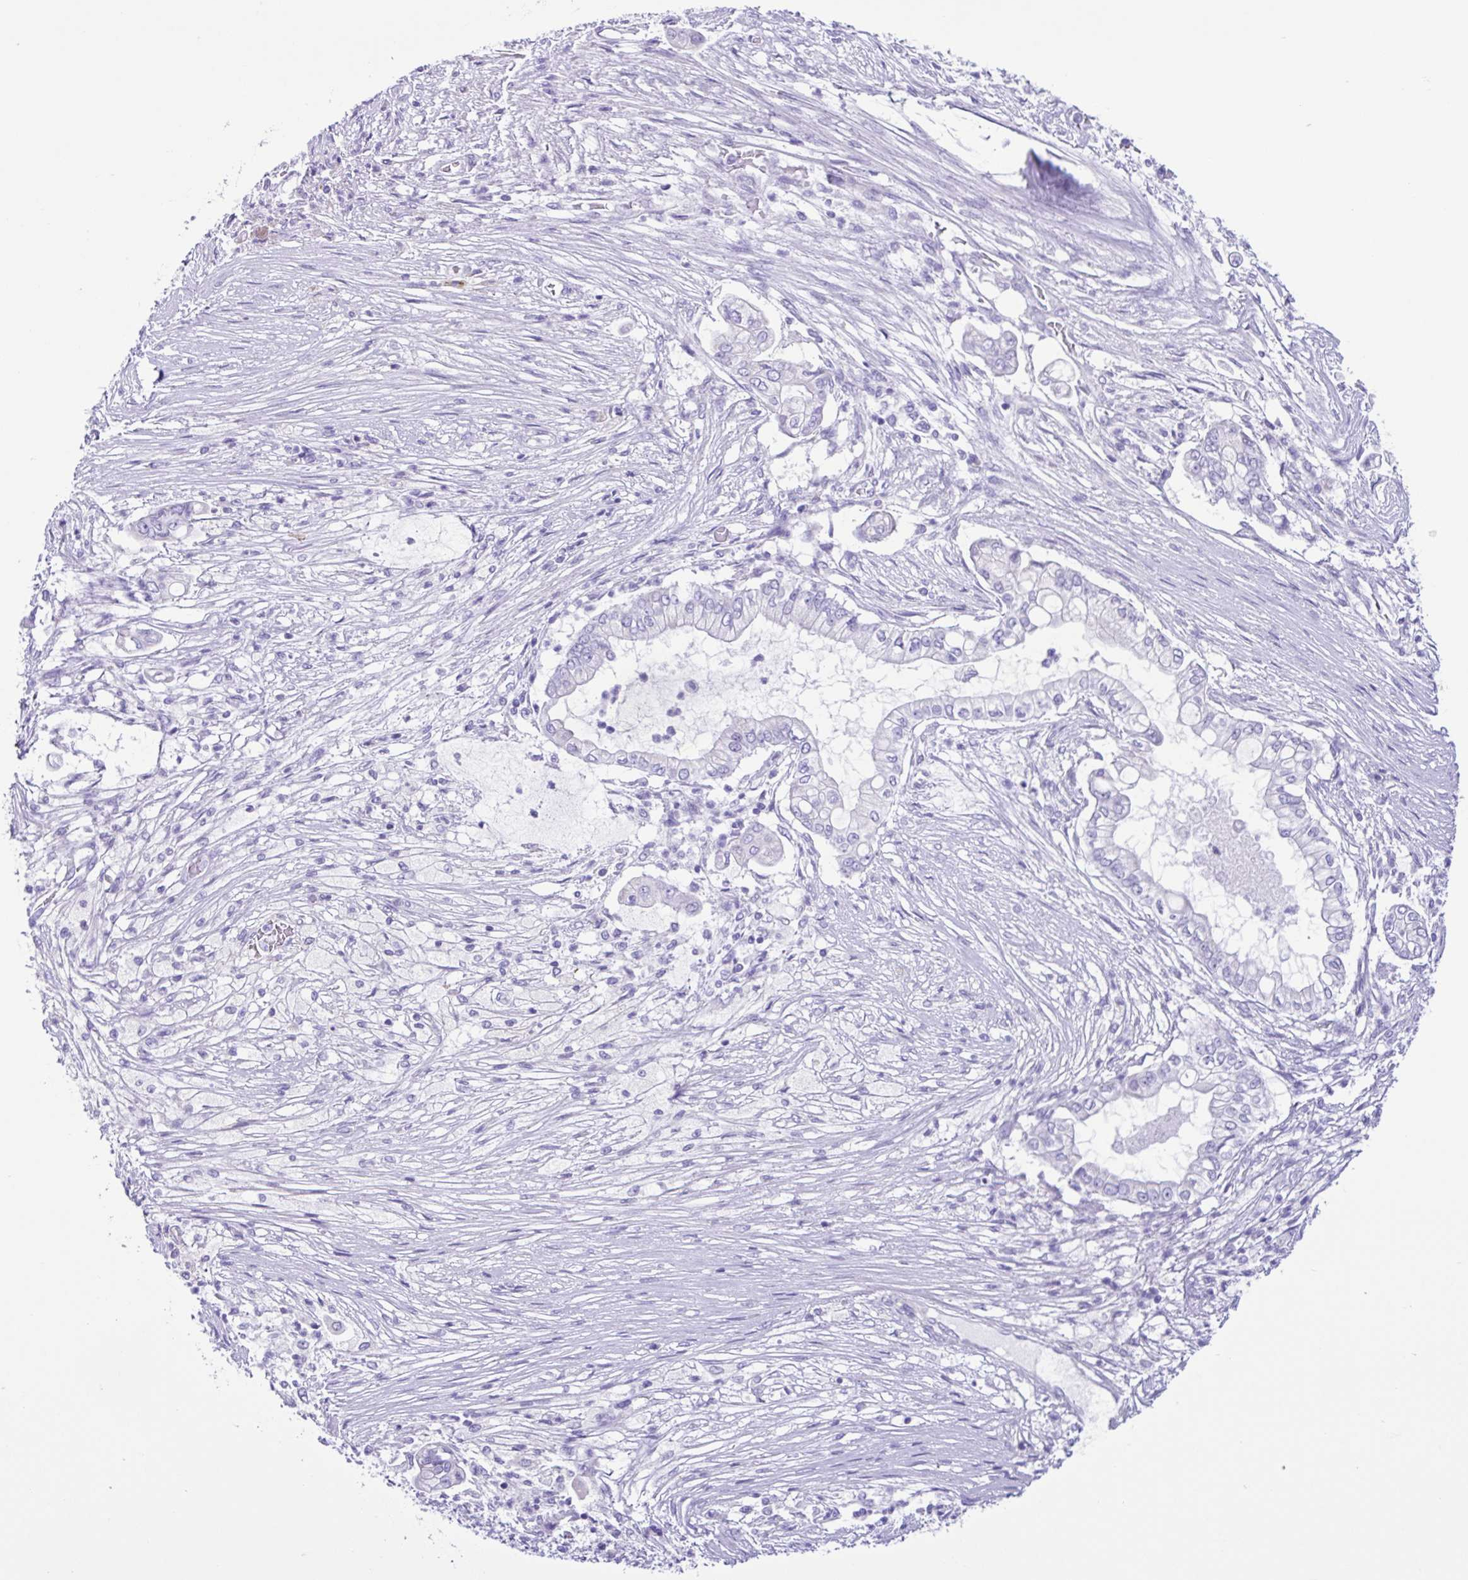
{"staining": {"intensity": "negative", "quantity": "none", "location": "none"}, "tissue": "pancreatic cancer", "cell_type": "Tumor cells", "image_type": "cancer", "snomed": [{"axis": "morphology", "description": "Adenocarcinoma, NOS"}, {"axis": "topography", "description": "Pancreas"}], "caption": "Immunohistochemical staining of human pancreatic adenocarcinoma shows no significant positivity in tumor cells. (DAB immunohistochemistry (IHC) with hematoxylin counter stain).", "gene": "ACTRT3", "patient": {"sex": "female", "age": 69}}